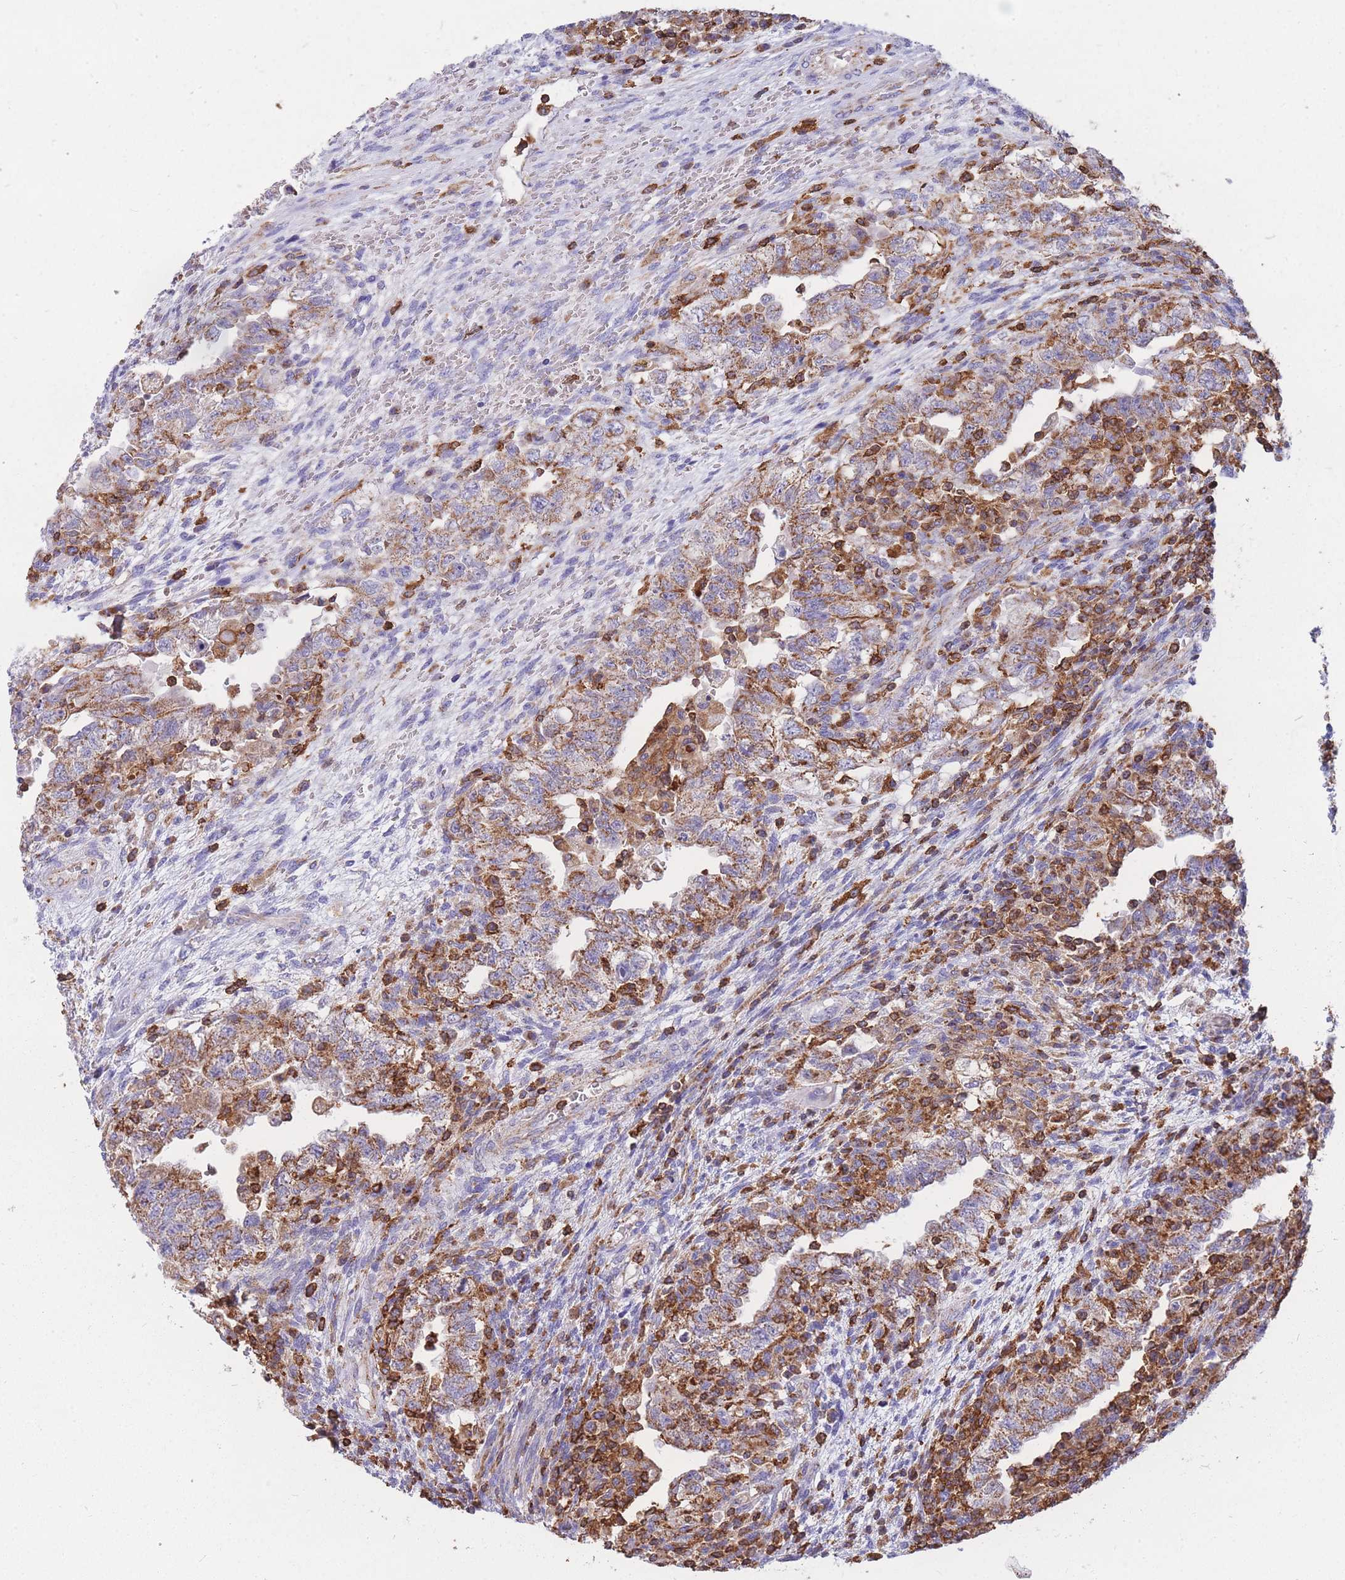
{"staining": {"intensity": "moderate", "quantity": ">75%", "location": "cytoplasmic/membranous"}, "tissue": "testis cancer", "cell_type": "Tumor cells", "image_type": "cancer", "snomed": [{"axis": "morphology", "description": "Carcinoma, Embryonal, NOS"}, {"axis": "topography", "description": "Testis"}], "caption": "IHC histopathology image of neoplastic tissue: human testis cancer (embryonal carcinoma) stained using IHC shows medium levels of moderate protein expression localized specifically in the cytoplasmic/membranous of tumor cells, appearing as a cytoplasmic/membranous brown color.", "gene": "MRPL54", "patient": {"sex": "male", "age": 26}}